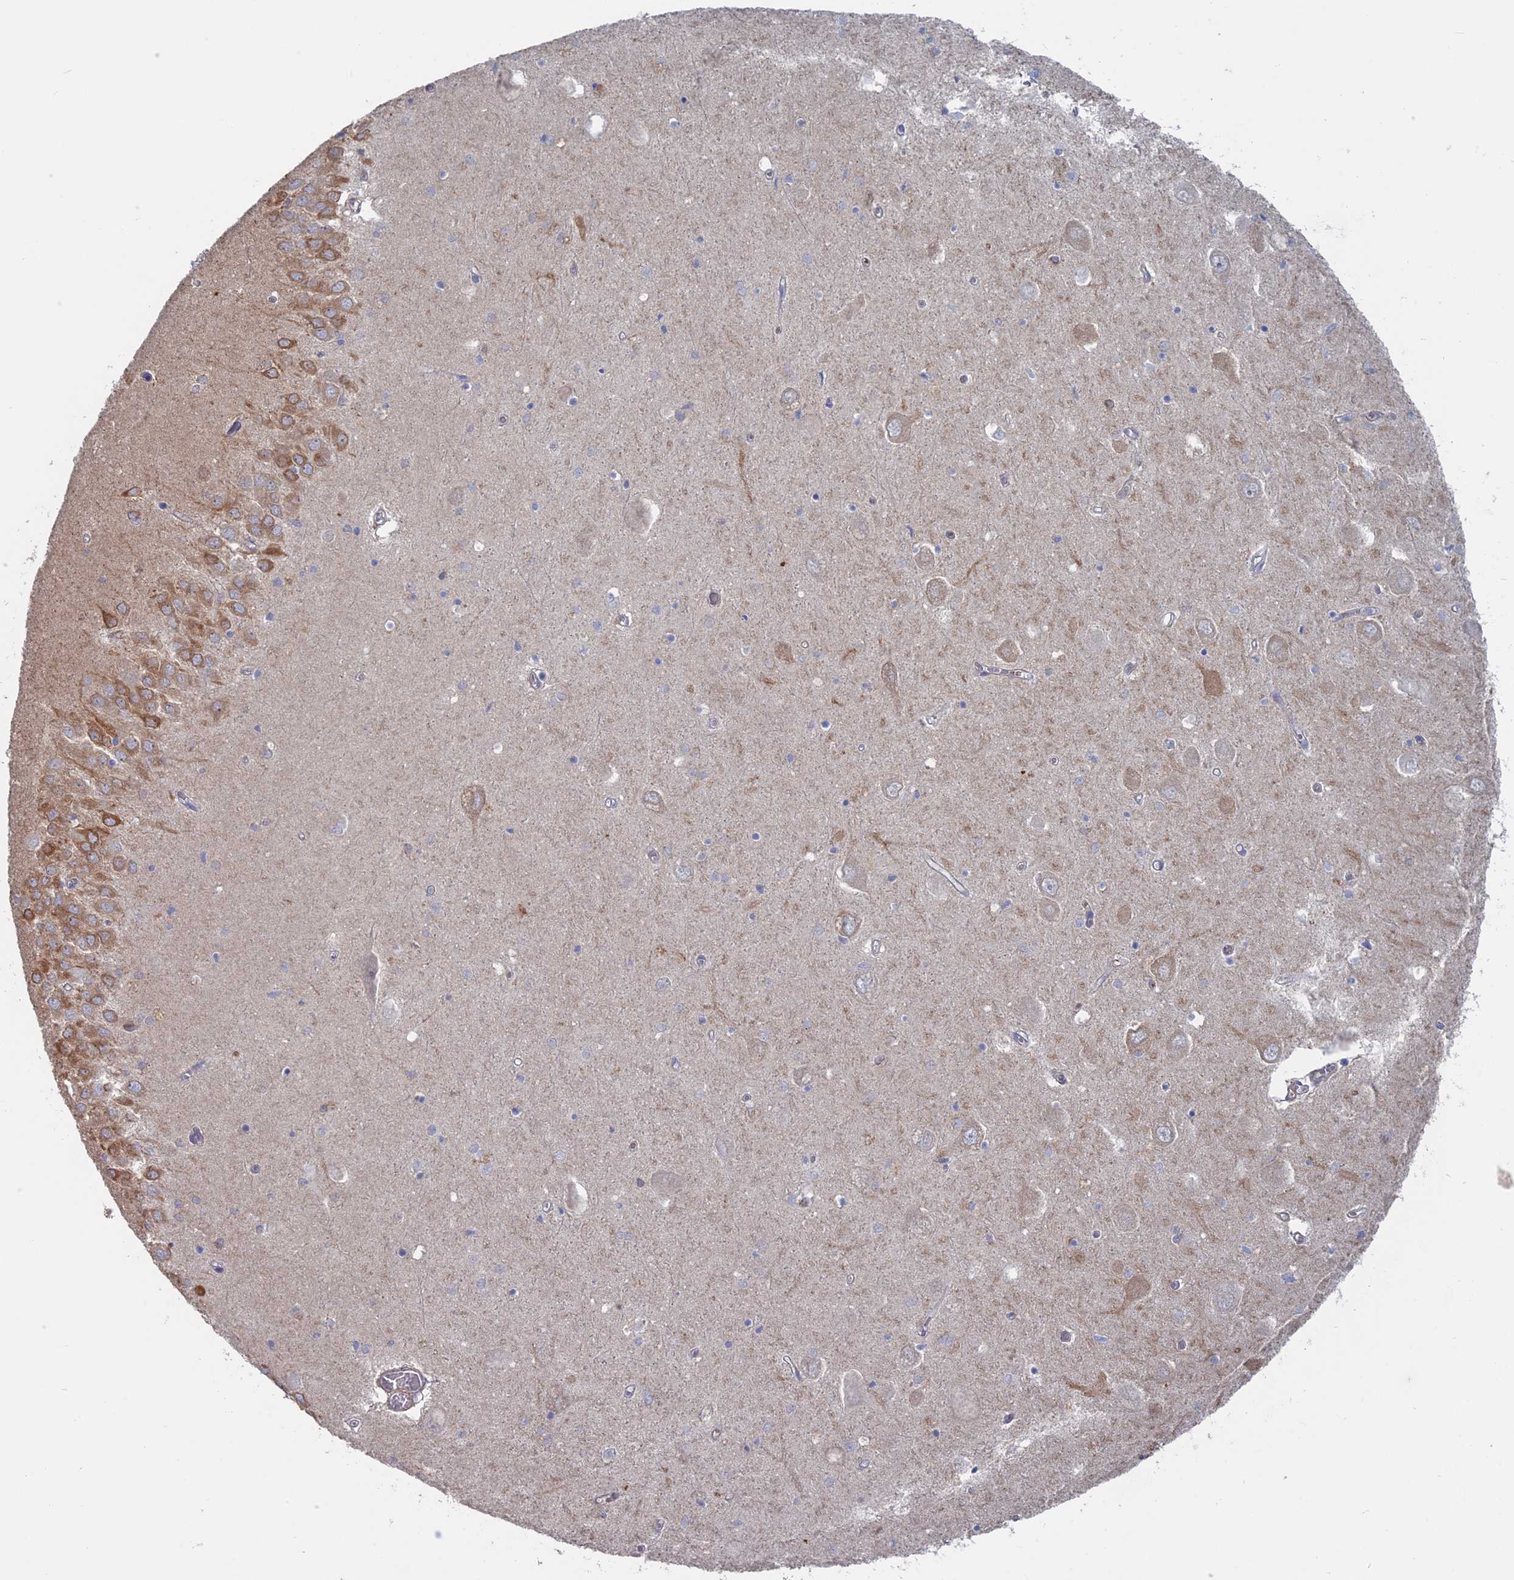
{"staining": {"intensity": "negative", "quantity": "none", "location": "none"}, "tissue": "hippocampus", "cell_type": "Glial cells", "image_type": "normal", "snomed": [{"axis": "morphology", "description": "Normal tissue, NOS"}, {"axis": "topography", "description": "Hippocampus"}], "caption": "Immunohistochemistry (IHC) image of unremarkable human hippocampus stained for a protein (brown), which reveals no staining in glial cells.", "gene": "TBC1D30", "patient": {"sex": "male", "age": 70}}